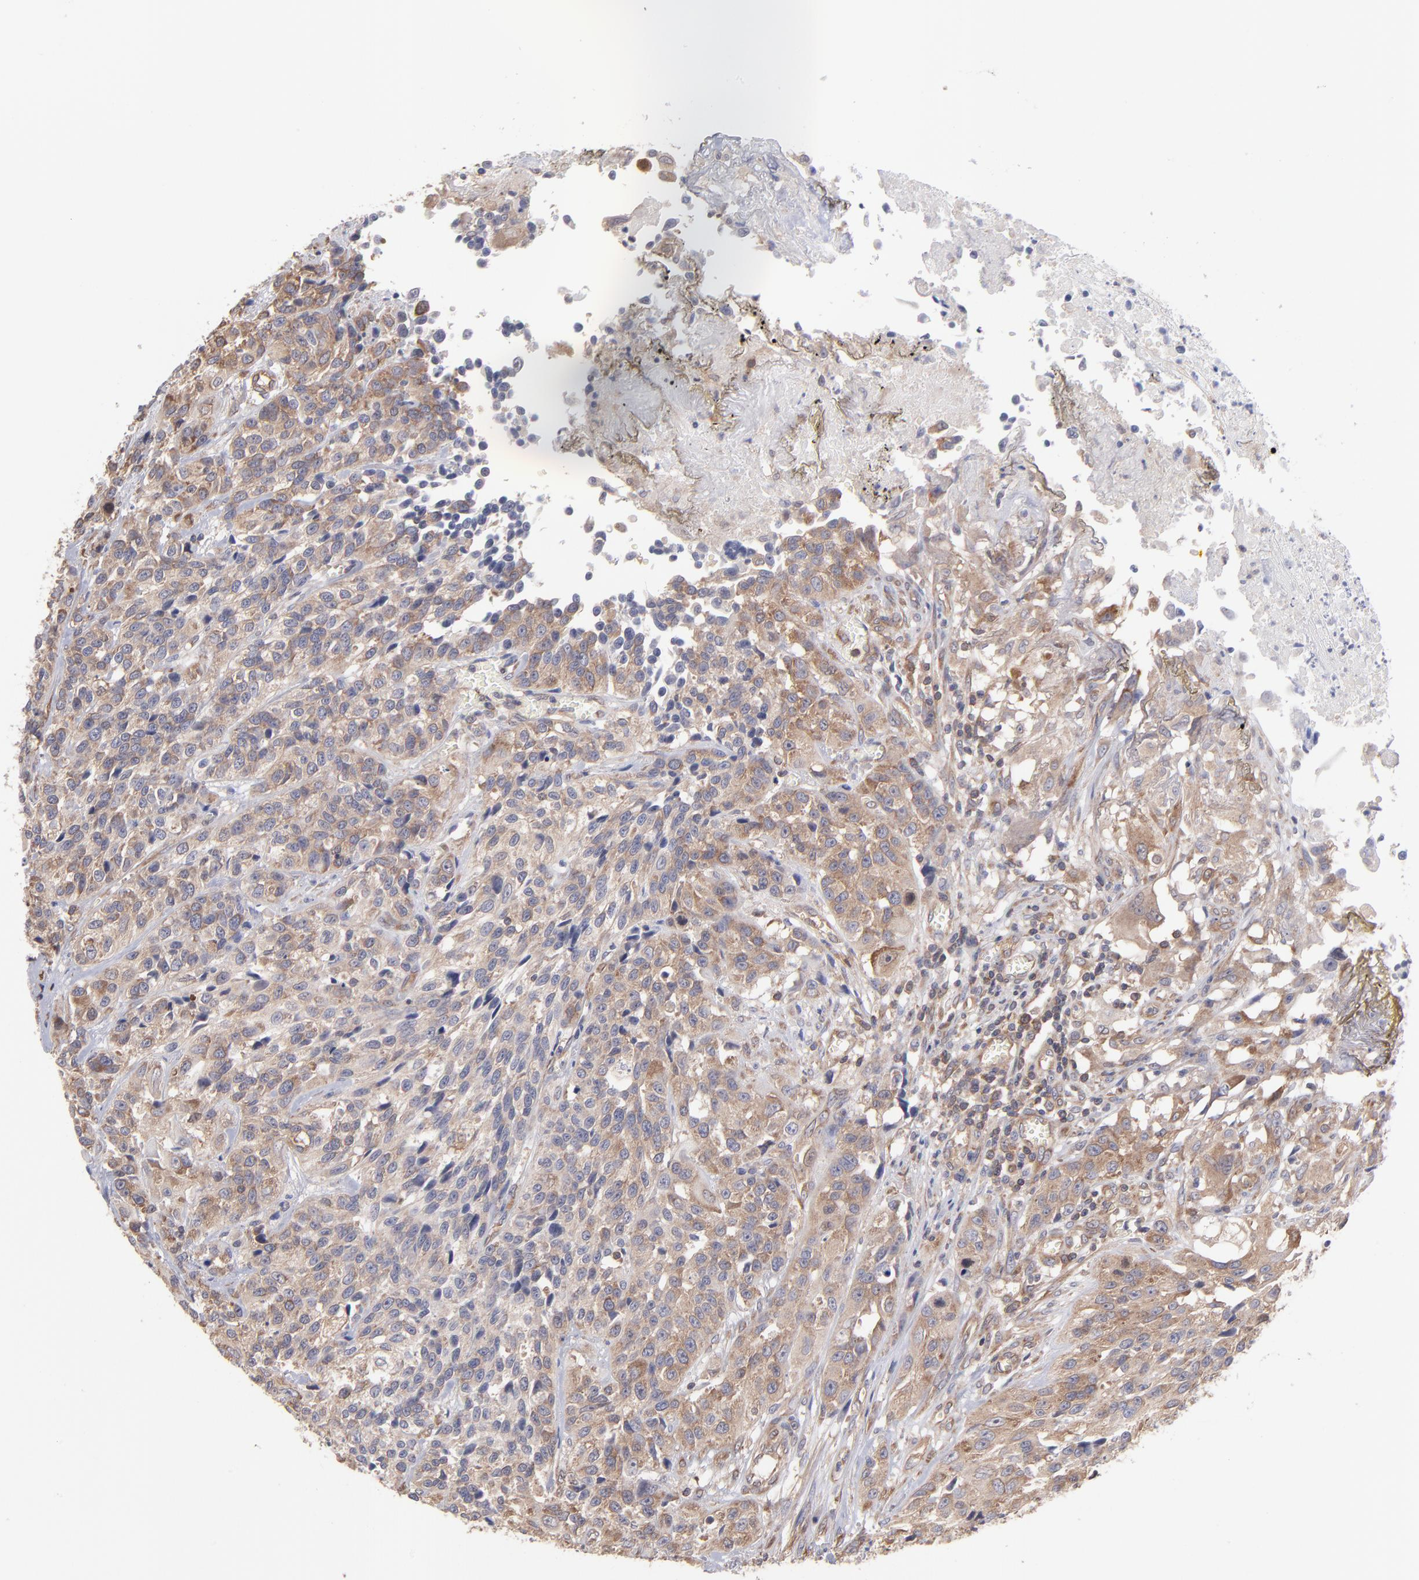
{"staining": {"intensity": "weak", "quantity": "25%-75%", "location": "cytoplasmic/membranous"}, "tissue": "urothelial cancer", "cell_type": "Tumor cells", "image_type": "cancer", "snomed": [{"axis": "morphology", "description": "Urothelial carcinoma, High grade"}, {"axis": "topography", "description": "Urinary bladder"}], "caption": "IHC staining of high-grade urothelial carcinoma, which reveals low levels of weak cytoplasmic/membranous positivity in about 25%-75% of tumor cells indicating weak cytoplasmic/membranous protein staining. The staining was performed using DAB (brown) for protein detection and nuclei were counterstained in hematoxylin (blue).", "gene": "MAPRE1", "patient": {"sex": "female", "age": 81}}